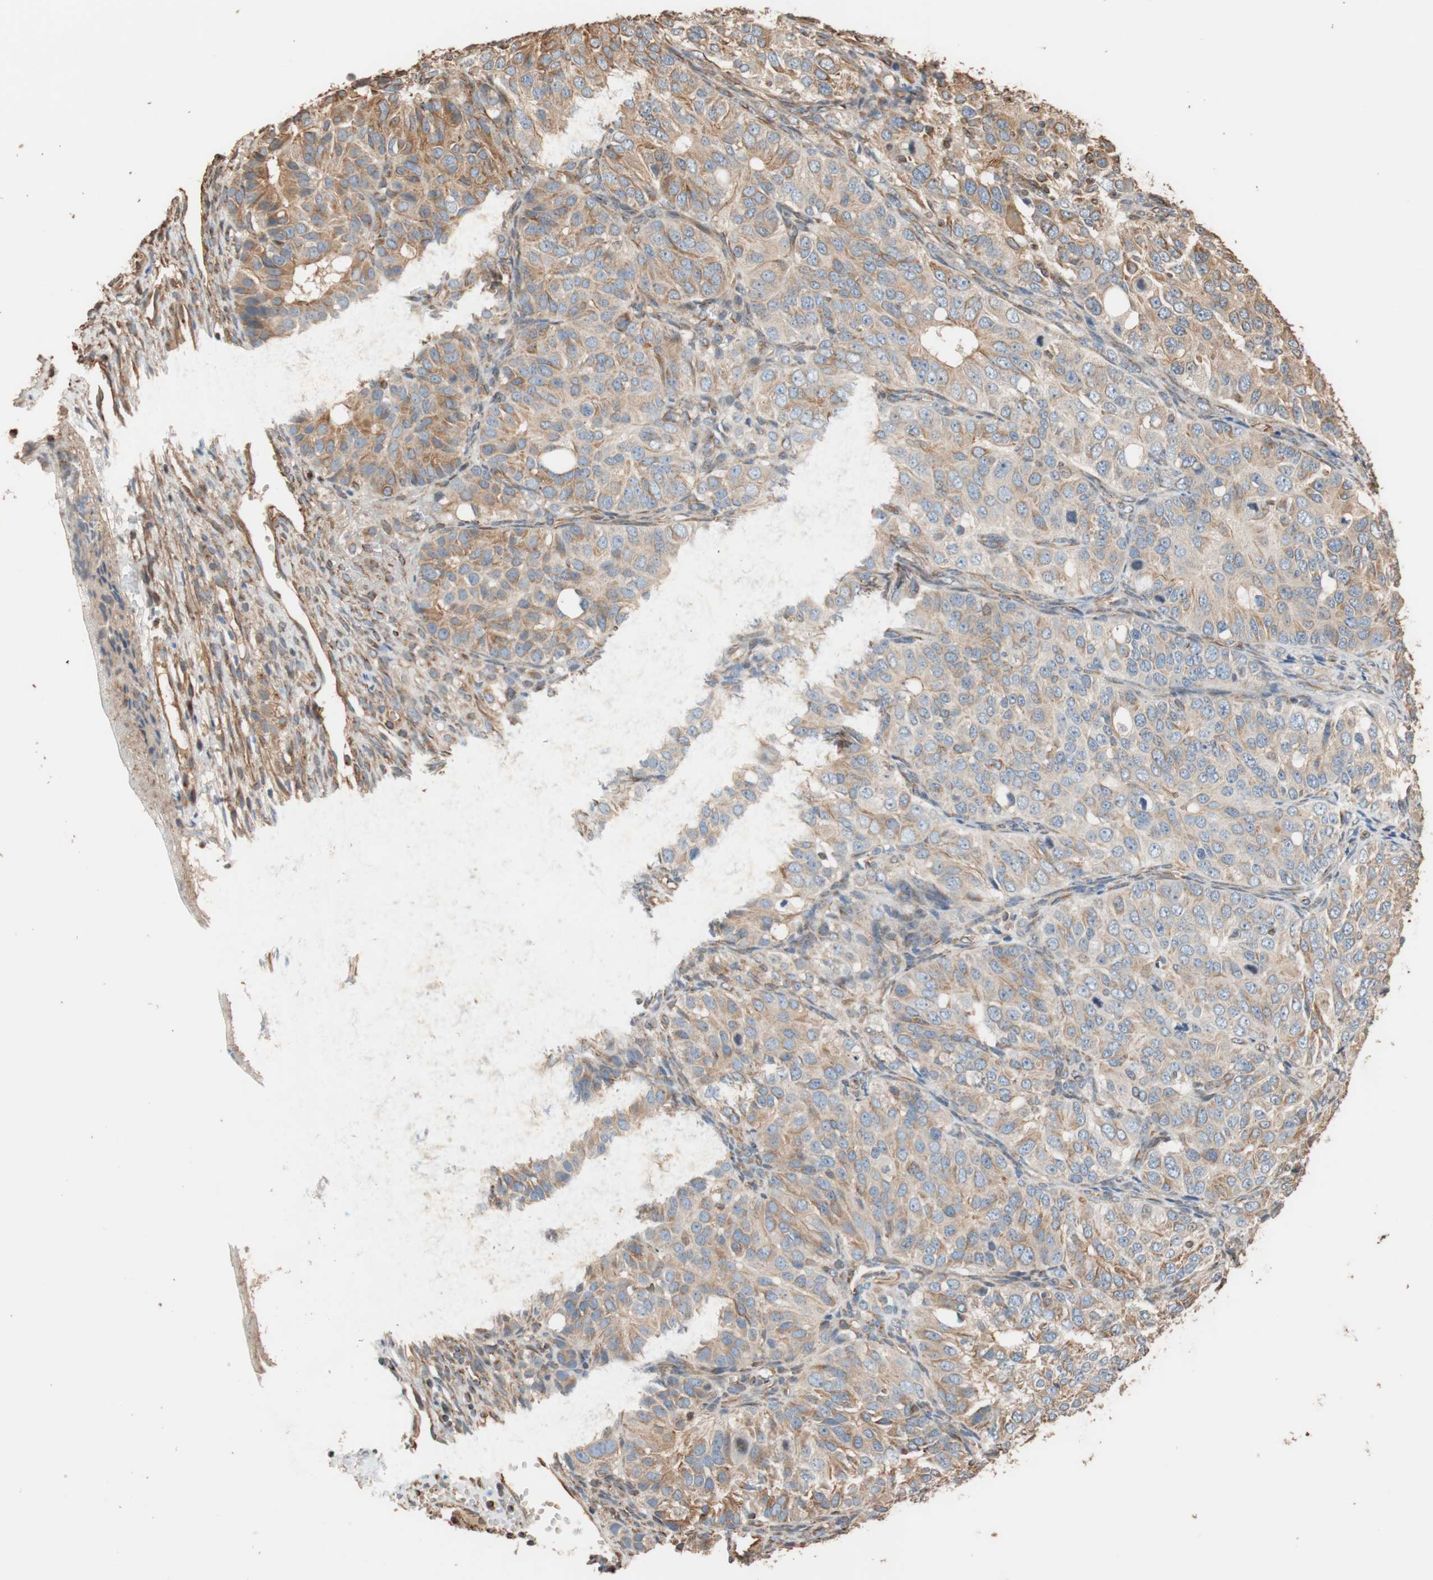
{"staining": {"intensity": "weak", "quantity": "25%-75%", "location": "cytoplasmic/membranous"}, "tissue": "ovarian cancer", "cell_type": "Tumor cells", "image_type": "cancer", "snomed": [{"axis": "morphology", "description": "Carcinoma, endometroid"}, {"axis": "topography", "description": "Ovary"}], "caption": "A histopathology image of human ovarian cancer (endometroid carcinoma) stained for a protein shows weak cytoplasmic/membranous brown staining in tumor cells.", "gene": "TUBB", "patient": {"sex": "female", "age": 51}}